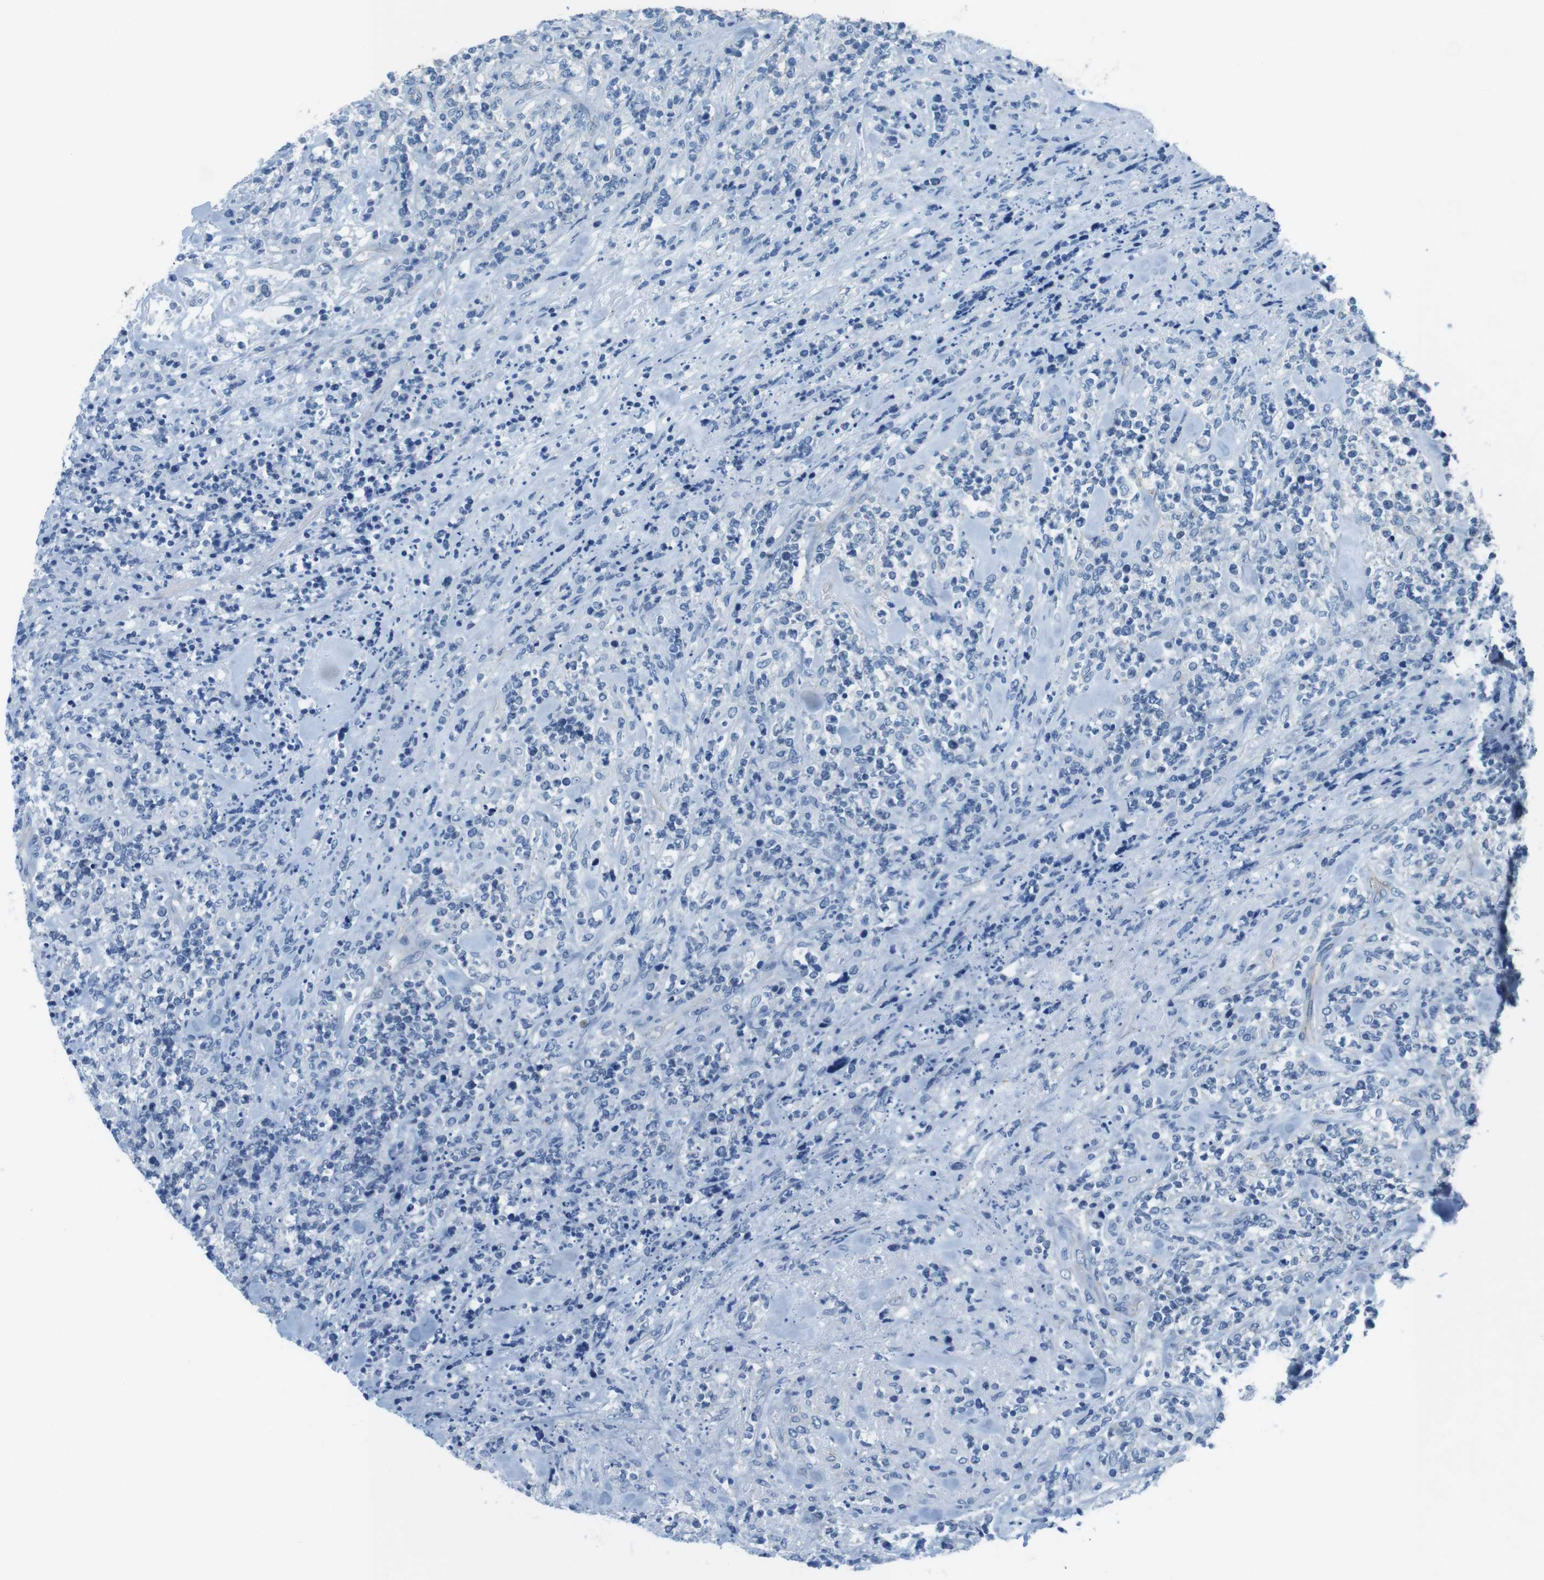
{"staining": {"intensity": "negative", "quantity": "none", "location": "none"}, "tissue": "lymphoma", "cell_type": "Tumor cells", "image_type": "cancer", "snomed": [{"axis": "morphology", "description": "Malignant lymphoma, non-Hodgkin's type, High grade"}, {"axis": "topography", "description": "Soft tissue"}], "caption": "Immunohistochemistry (IHC) image of human high-grade malignant lymphoma, non-Hodgkin's type stained for a protein (brown), which exhibits no staining in tumor cells.", "gene": "SLC6A6", "patient": {"sex": "male", "age": 18}}